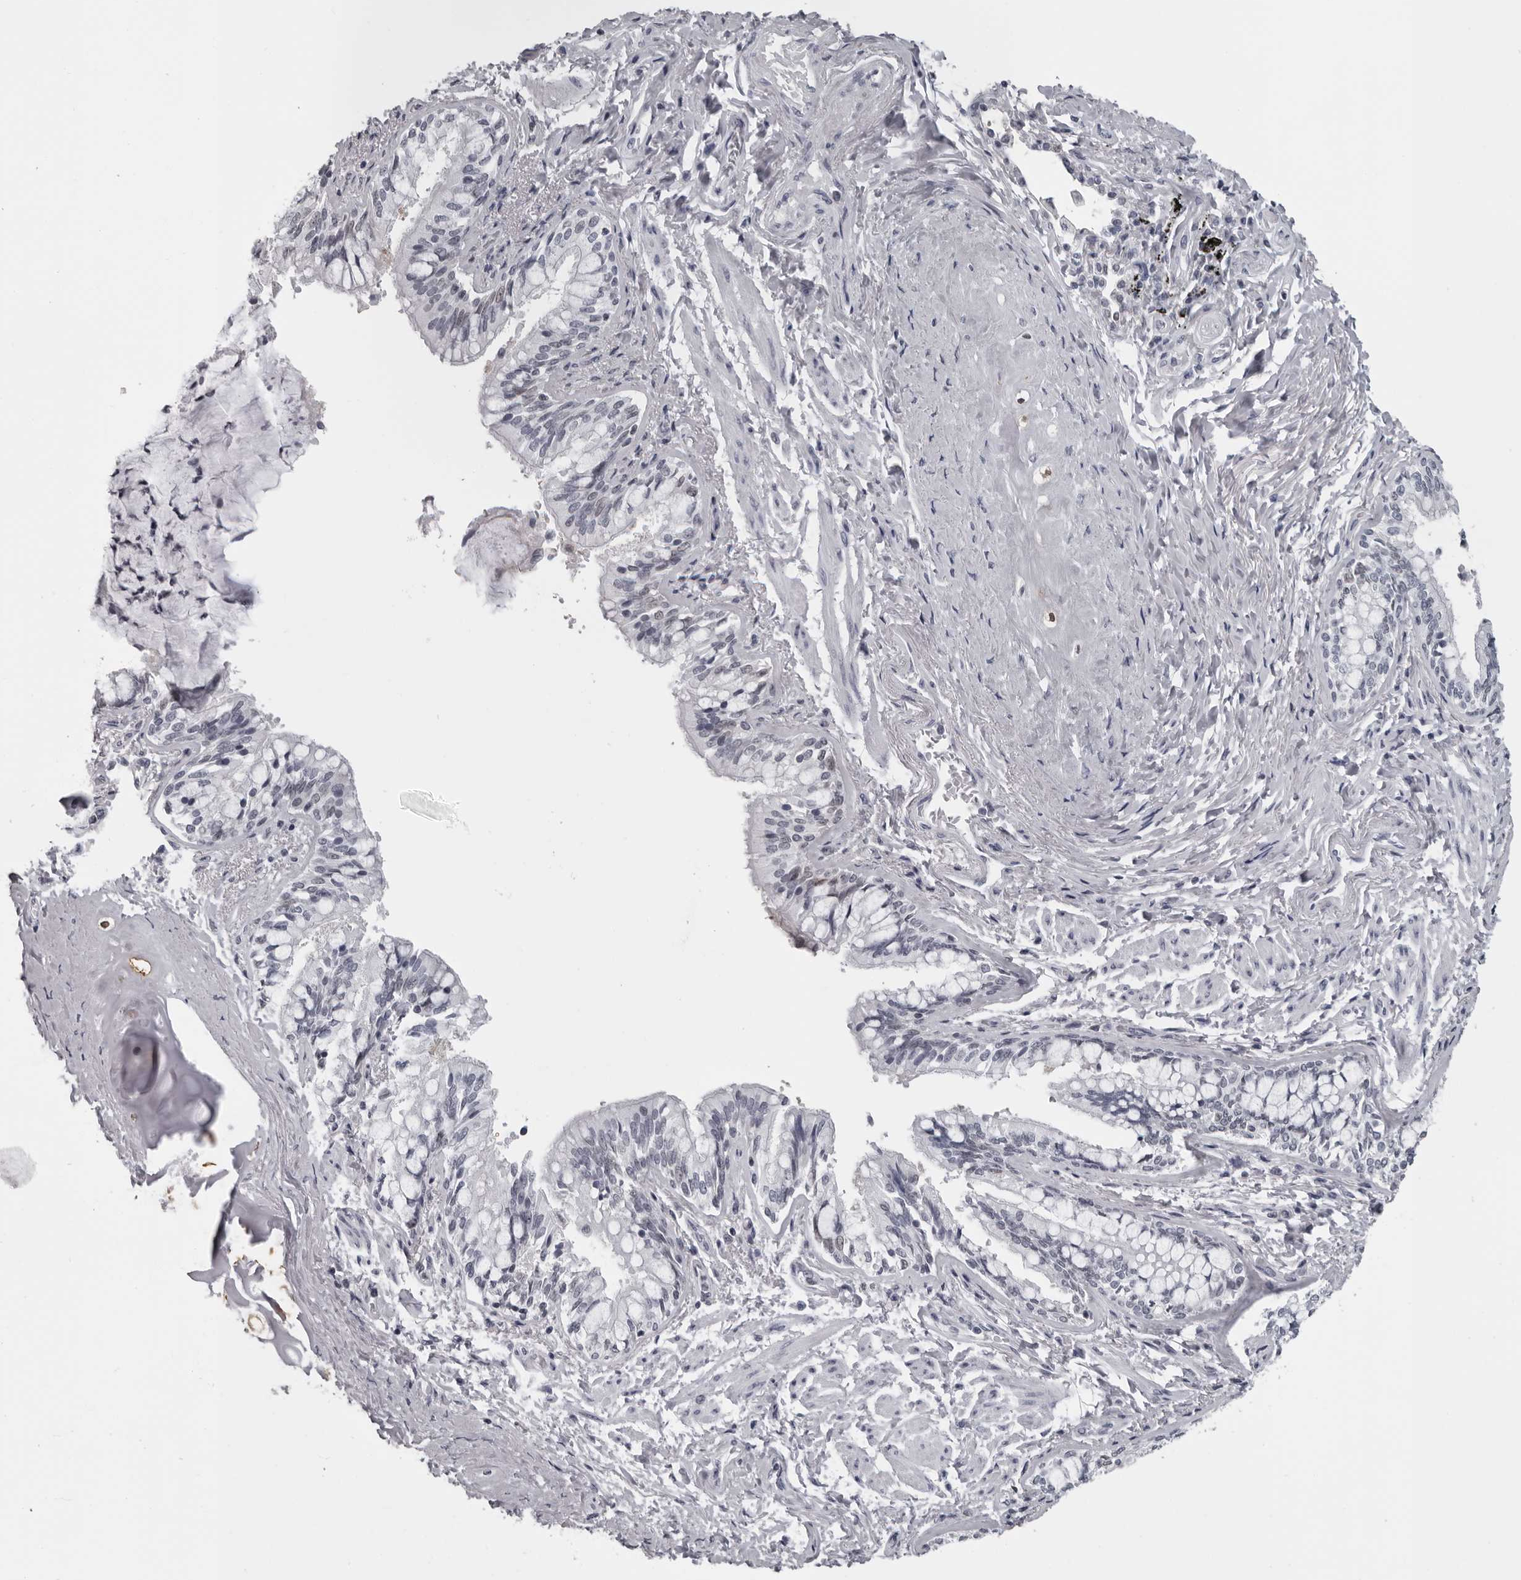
{"staining": {"intensity": "moderate", "quantity": "<25%", "location": "cytoplasmic/membranous"}, "tissue": "bronchus", "cell_type": "Respiratory epithelial cells", "image_type": "normal", "snomed": [{"axis": "morphology", "description": "Normal tissue, NOS"}, {"axis": "morphology", "description": "Inflammation, NOS"}, {"axis": "topography", "description": "Bronchus"}, {"axis": "topography", "description": "Lung"}], "caption": "Respiratory epithelial cells reveal moderate cytoplasmic/membranous expression in about <25% of cells in benign bronchus. (brown staining indicates protein expression, while blue staining denotes nuclei).", "gene": "LZIC", "patient": {"sex": "female", "age": 46}}